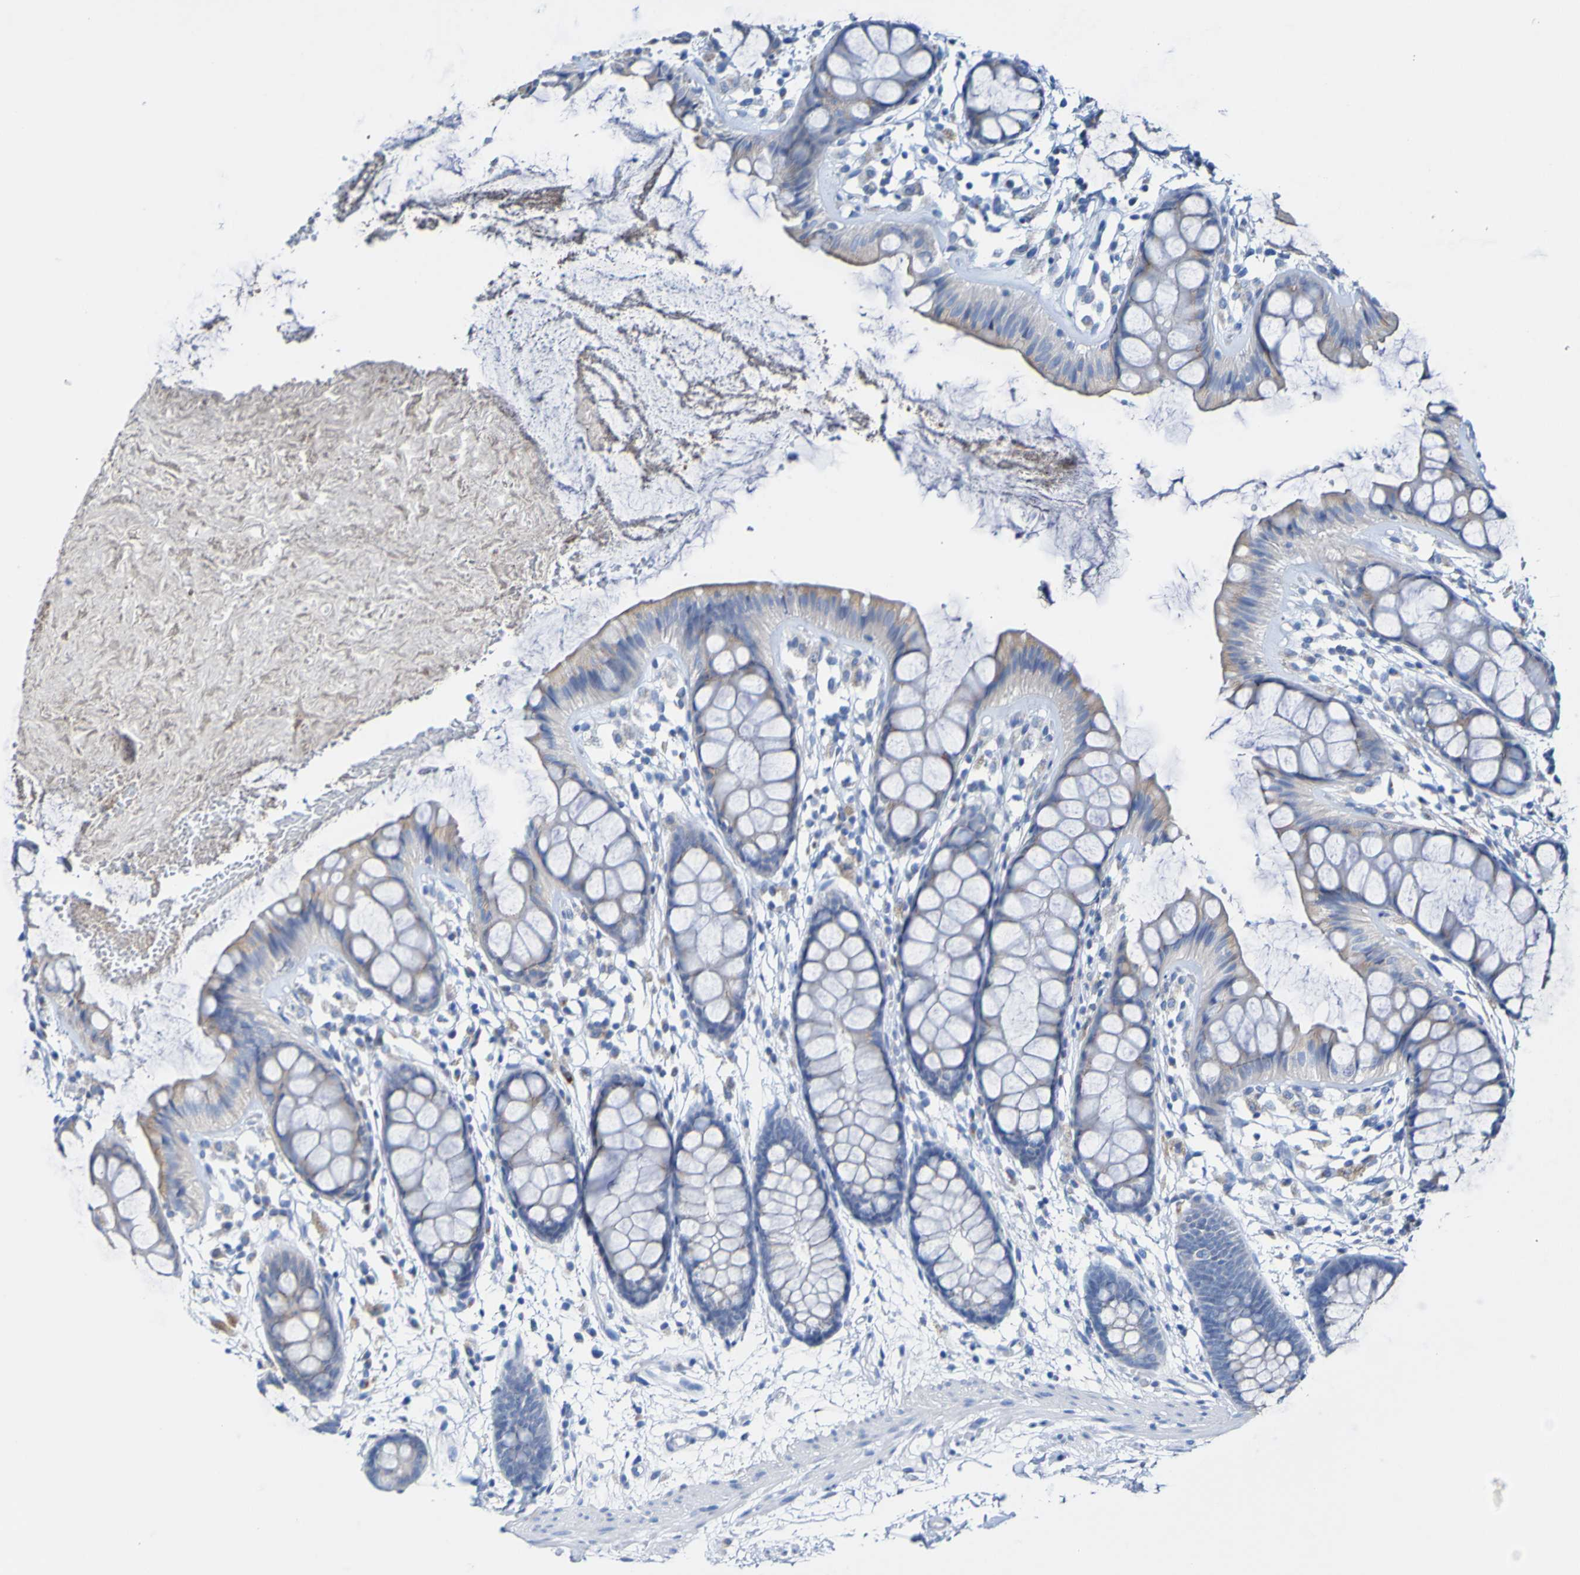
{"staining": {"intensity": "weak", "quantity": ">75%", "location": "cytoplasmic/membranous"}, "tissue": "rectum", "cell_type": "Glandular cells", "image_type": "normal", "snomed": [{"axis": "morphology", "description": "Normal tissue, NOS"}, {"axis": "topography", "description": "Rectum"}], "caption": "Immunohistochemical staining of unremarkable rectum shows >75% levels of weak cytoplasmic/membranous protein staining in about >75% of glandular cells.", "gene": "ACMSD", "patient": {"sex": "female", "age": 66}}